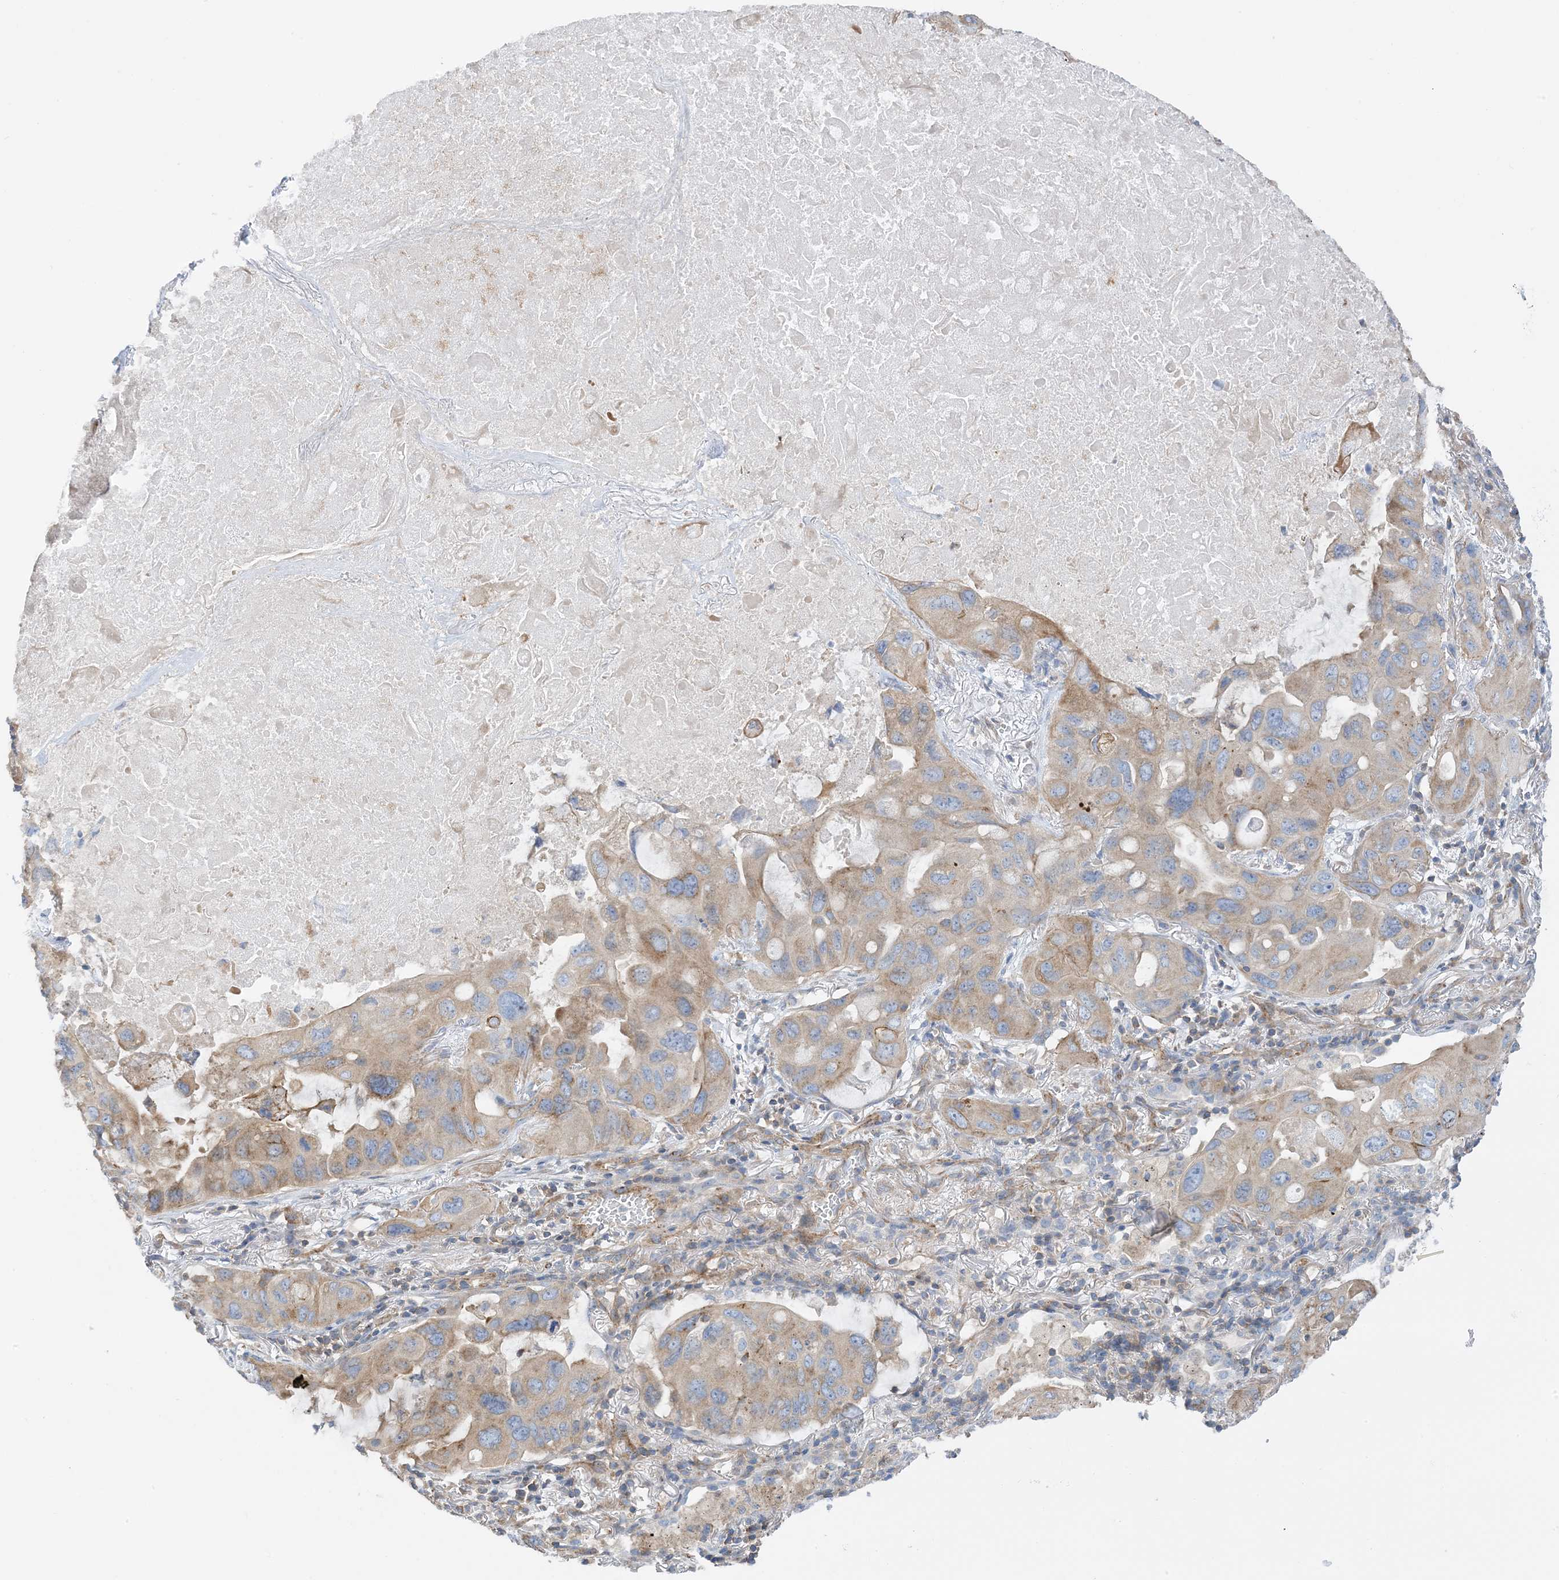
{"staining": {"intensity": "weak", "quantity": "25%-75%", "location": "cytoplasmic/membranous"}, "tissue": "lung cancer", "cell_type": "Tumor cells", "image_type": "cancer", "snomed": [{"axis": "morphology", "description": "Squamous cell carcinoma, NOS"}, {"axis": "topography", "description": "Lung"}], "caption": "Immunohistochemical staining of lung squamous cell carcinoma shows low levels of weak cytoplasmic/membranous expression in about 25%-75% of tumor cells.", "gene": "CALHM5", "patient": {"sex": "female", "age": 73}}